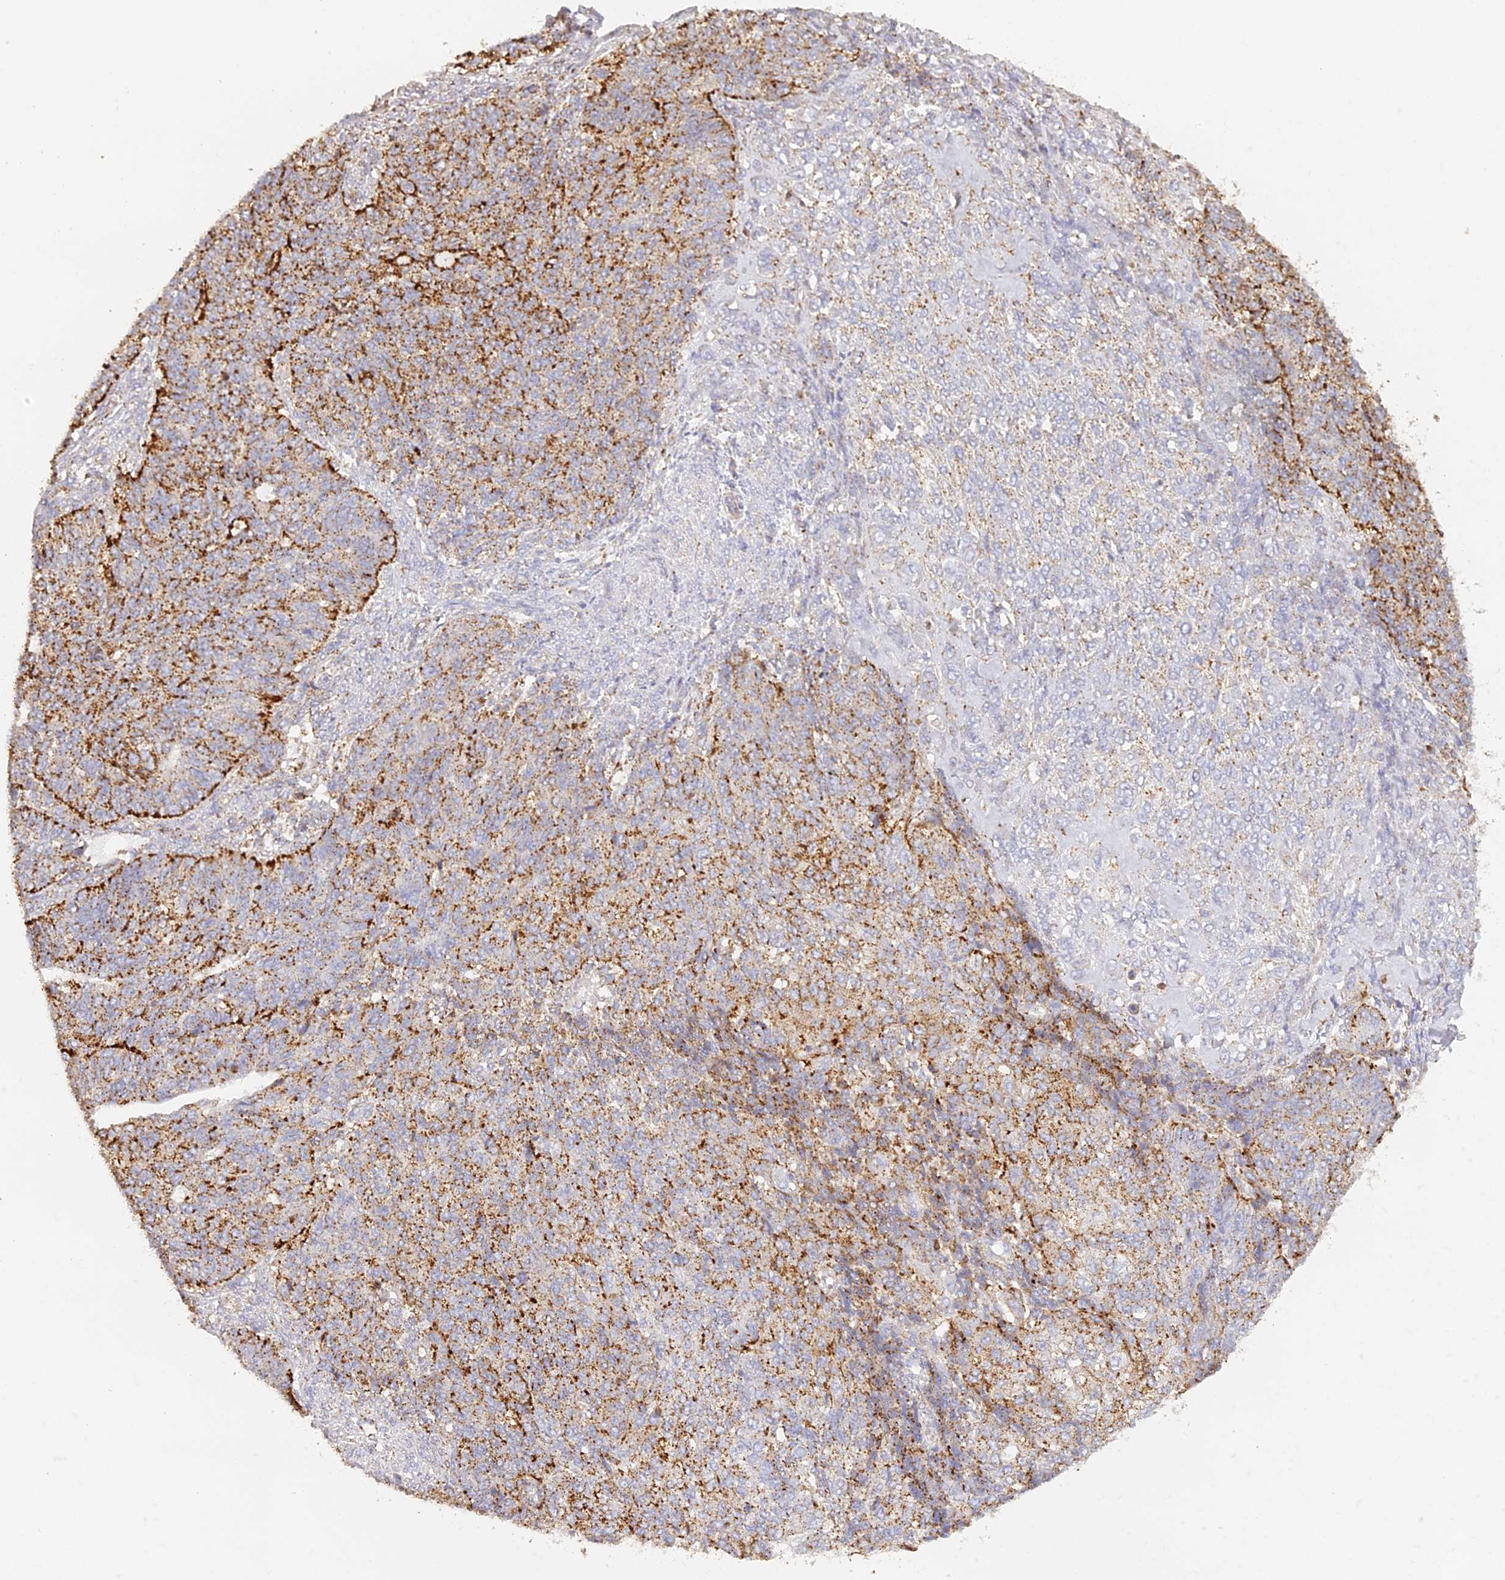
{"staining": {"intensity": "moderate", "quantity": ">75%", "location": "cytoplasmic/membranous"}, "tissue": "endometrial cancer", "cell_type": "Tumor cells", "image_type": "cancer", "snomed": [{"axis": "morphology", "description": "Adenocarcinoma, NOS"}, {"axis": "topography", "description": "Endometrium"}], "caption": "Immunohistochemistry of human endometrial adenocarcinoma shows medium levels of moderate cytoplasmic/membranous positivity in approximately >75% of tumor cells. The protein is shown in brown color, while the nuclei are stained blue.", "gene": "LAMP2", "patient": {"sex": "female", "age": 32}}